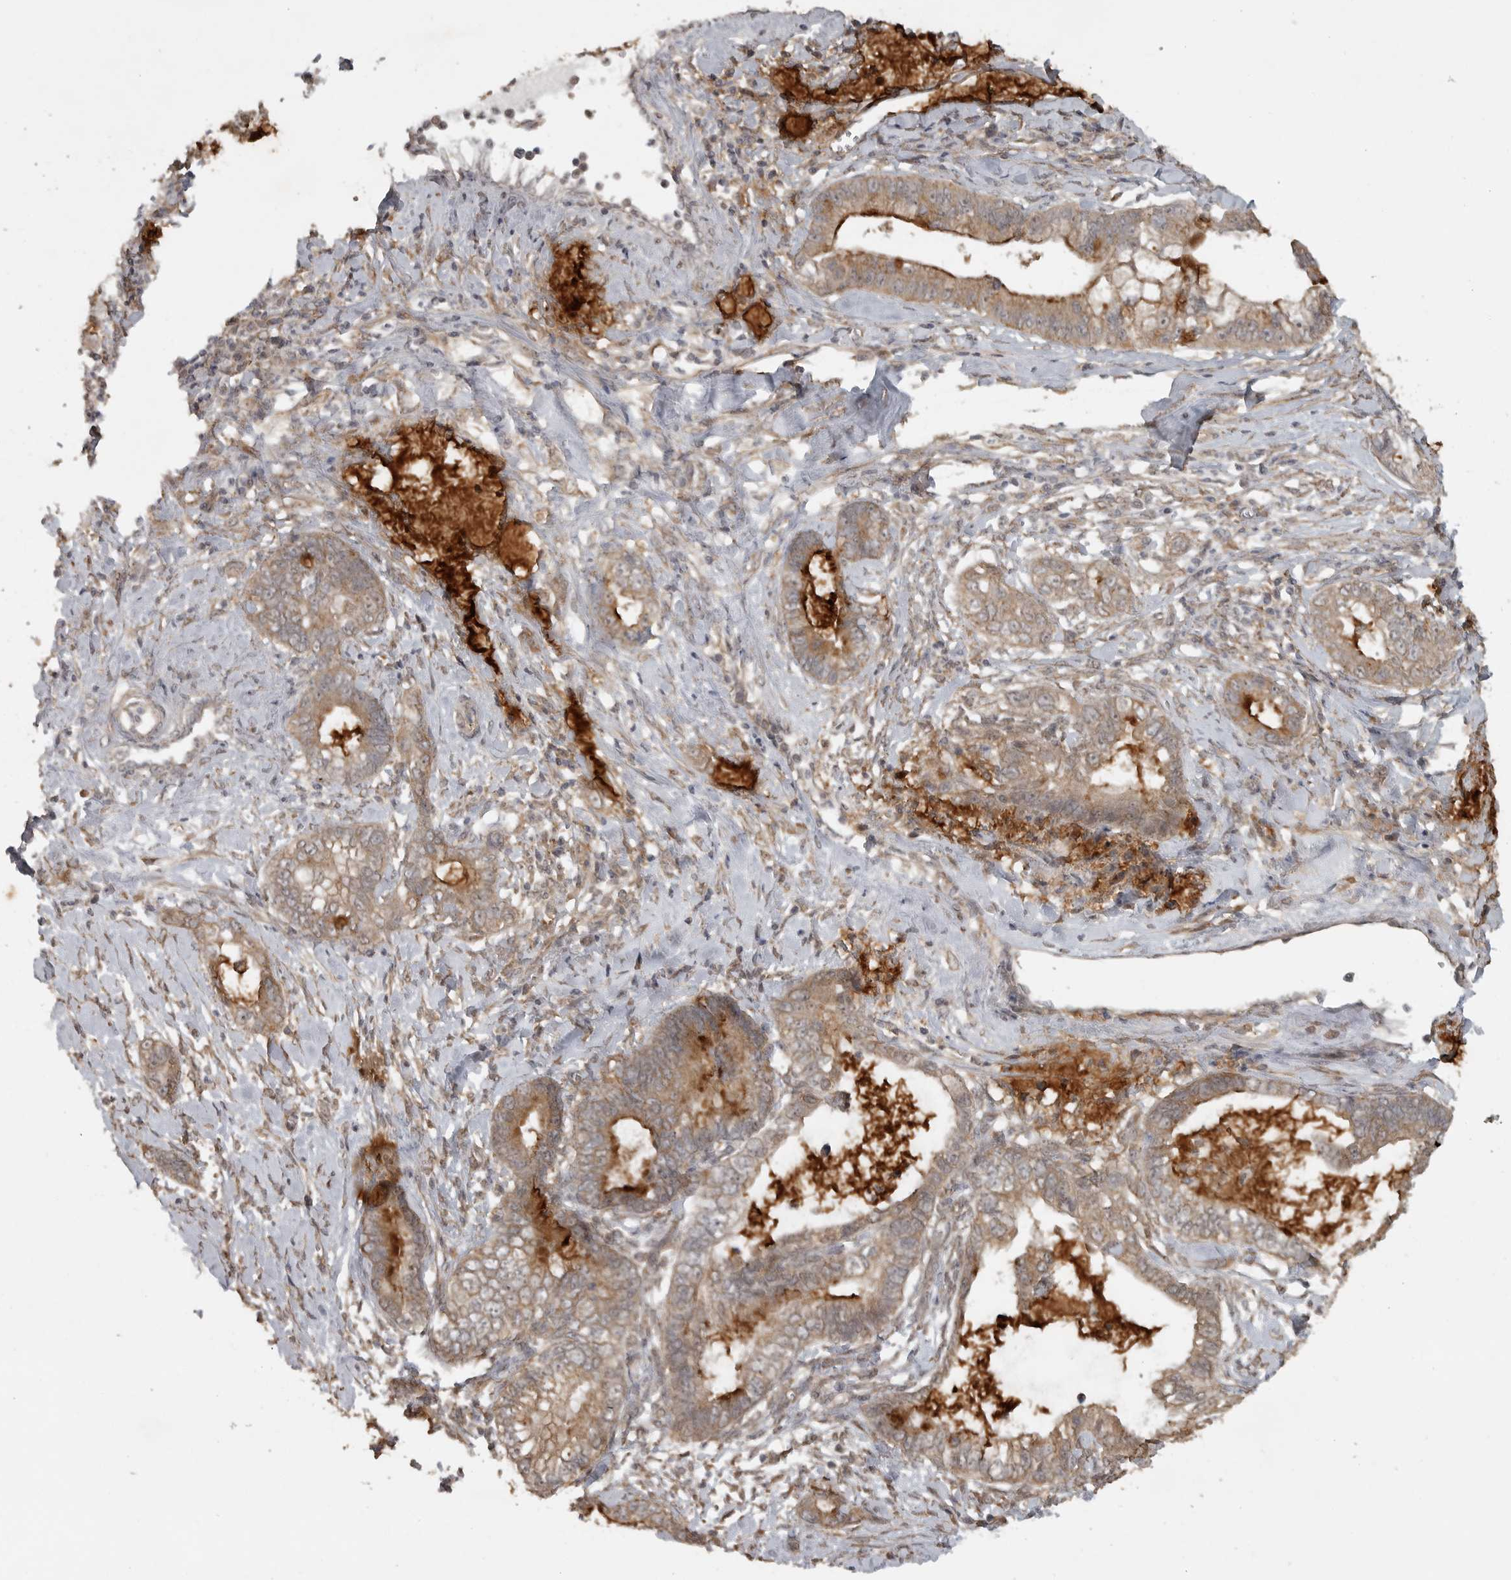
{"staining": {"intensity": "moderate", "quantity": "25%-75%", "location": "cytoplasmic/membranous"}, "tissue": "cervical cancer", "cell_type": "Tumor cells", "image_type": "cancer", "snomed": [{"axis": "morphology", "description": "Adenocarcinoma, NOS"}, {"axis": "topography", "description": "Cervix"}], "caption": "Cervical cancer (adenocarcinoma) tissue displays moderate cytoplasmic/membranous staining in about 25%-75% of tumor cells, visualized by immunohistochemistry.", "gene": "LLGL1", "patient": {"sex": "female", "age": 44}}